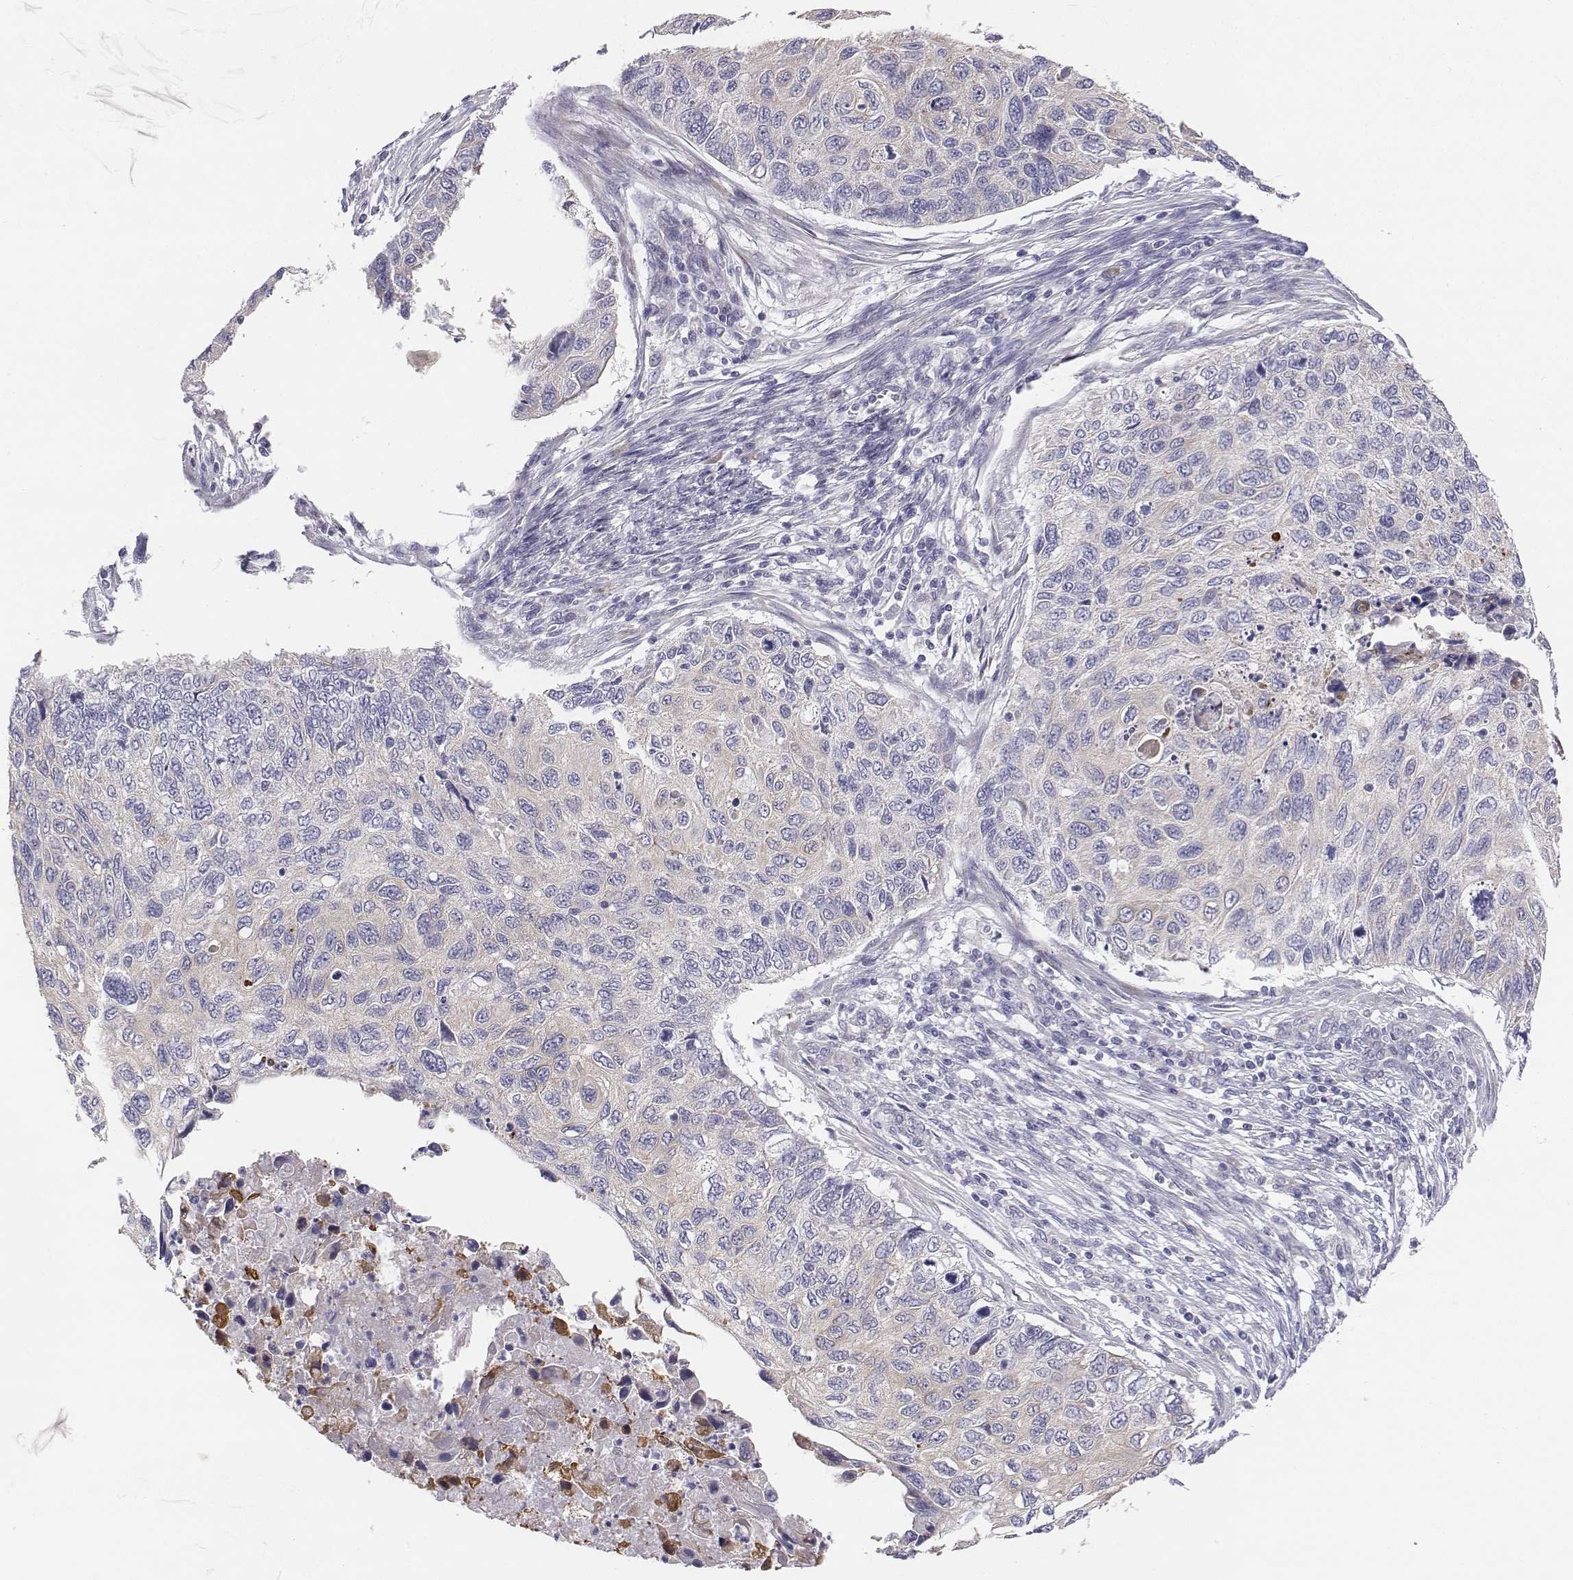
{"staining": {"intensity": "negative", "quantity": "none", "location": "none"}, "tissue": "cervical cancer", "cell_type": "Tumor cells", "image_type": "cancer", "snomed": [{"axis": "morphology", "description": "Squamous cell carcinoma, NOS"}, {"axis": "topography", "description": "Cervix"}], "caption": "Tumor cells are negative for protein expression in human cervical squamous cell carcinoma.", "gene": "CHST14", "patient": {"sex": "female", "age": 70}}